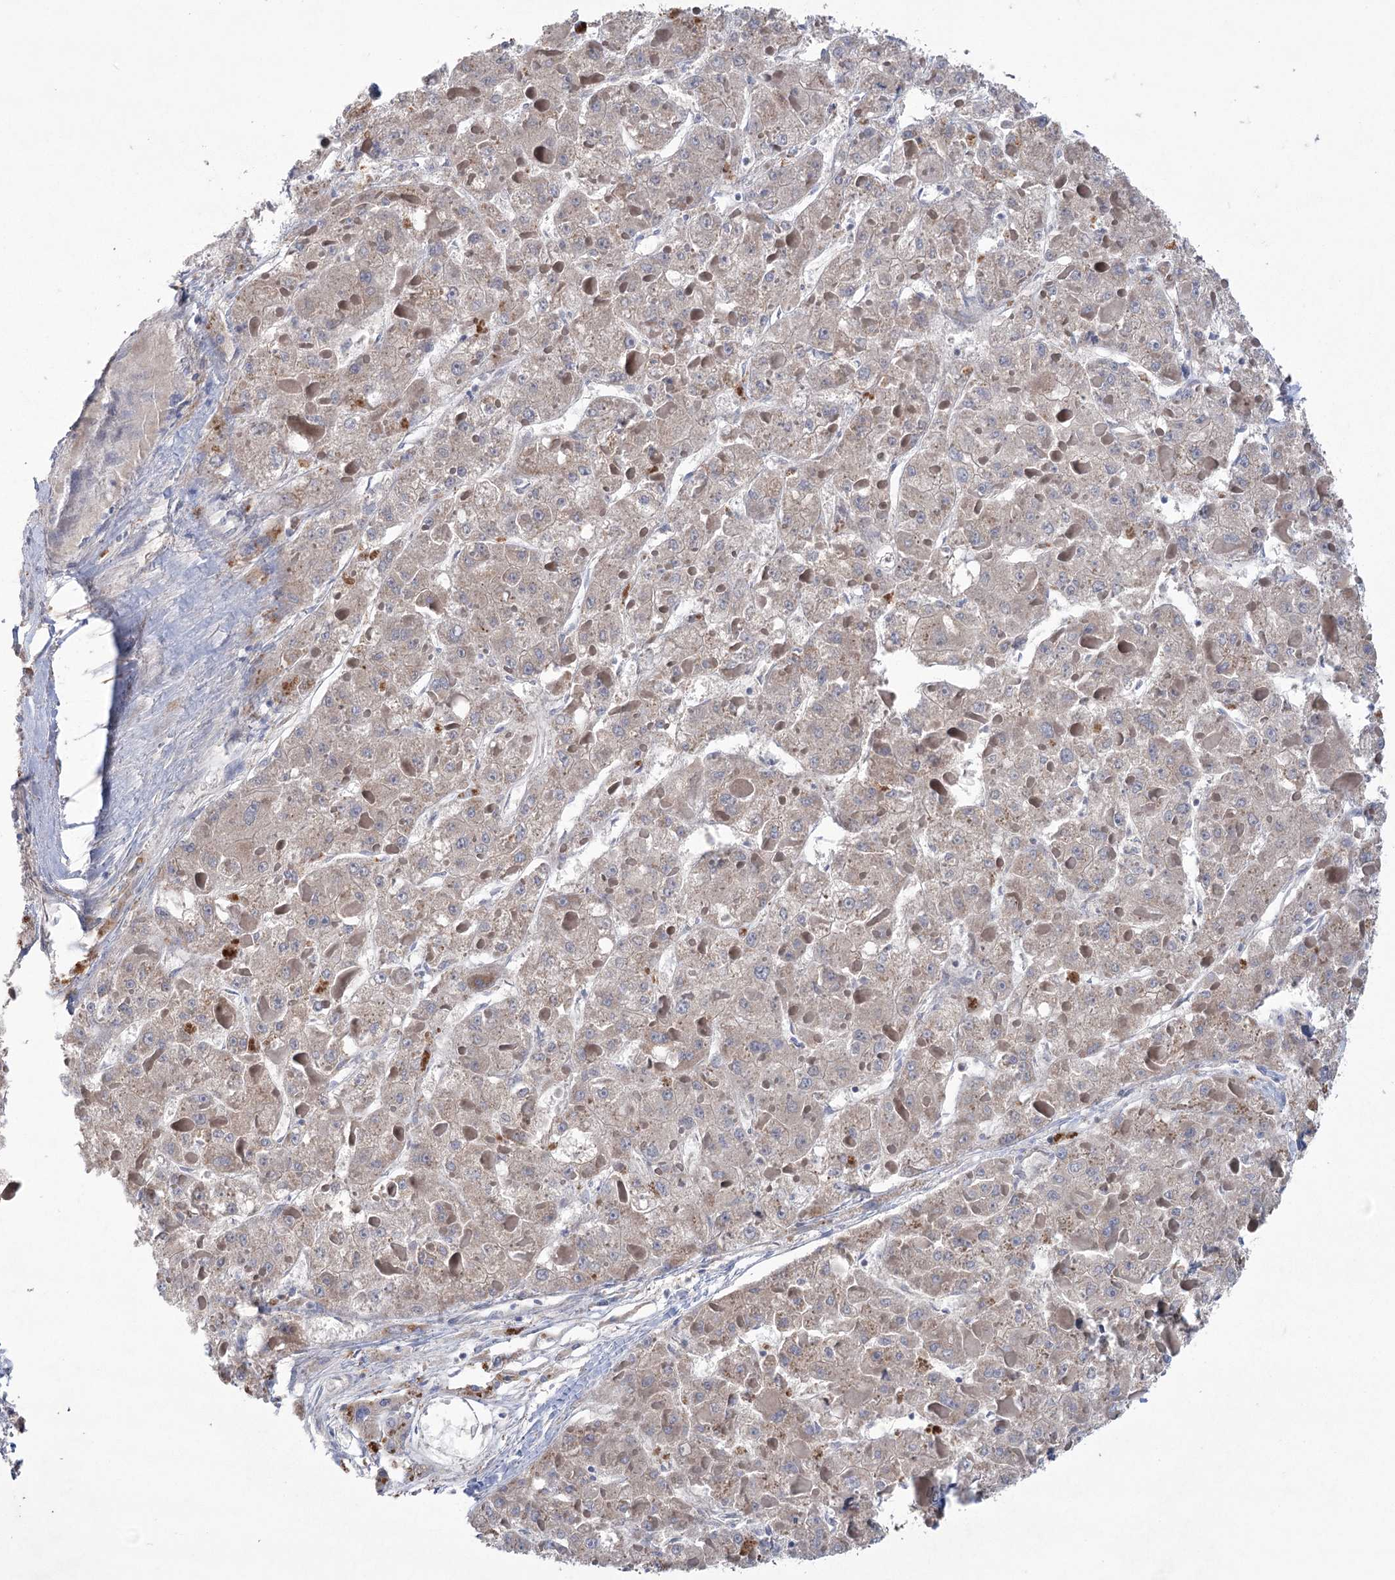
{"staining": {"intensity": "moderate", "quantity": ">75%", "location": "cytoplasmic/membranous"}, "tissue": "liver cancer", "cell_type": "Tumor cells", "image_type": "cancer", "snomed": [{"axis": "morphology", "description": "Carcinoma, Hepatocellular, NOS"}, {"axis": "topography", "description": "Liver"}], "caption": "Liver cancer stained for a protein (brown) reveals moderate cytoplasmic/membranous positive positivity in about >75% of tumor cells.", "gene": "MTCH2", "patient": {"sex": "female", "age": 73}}